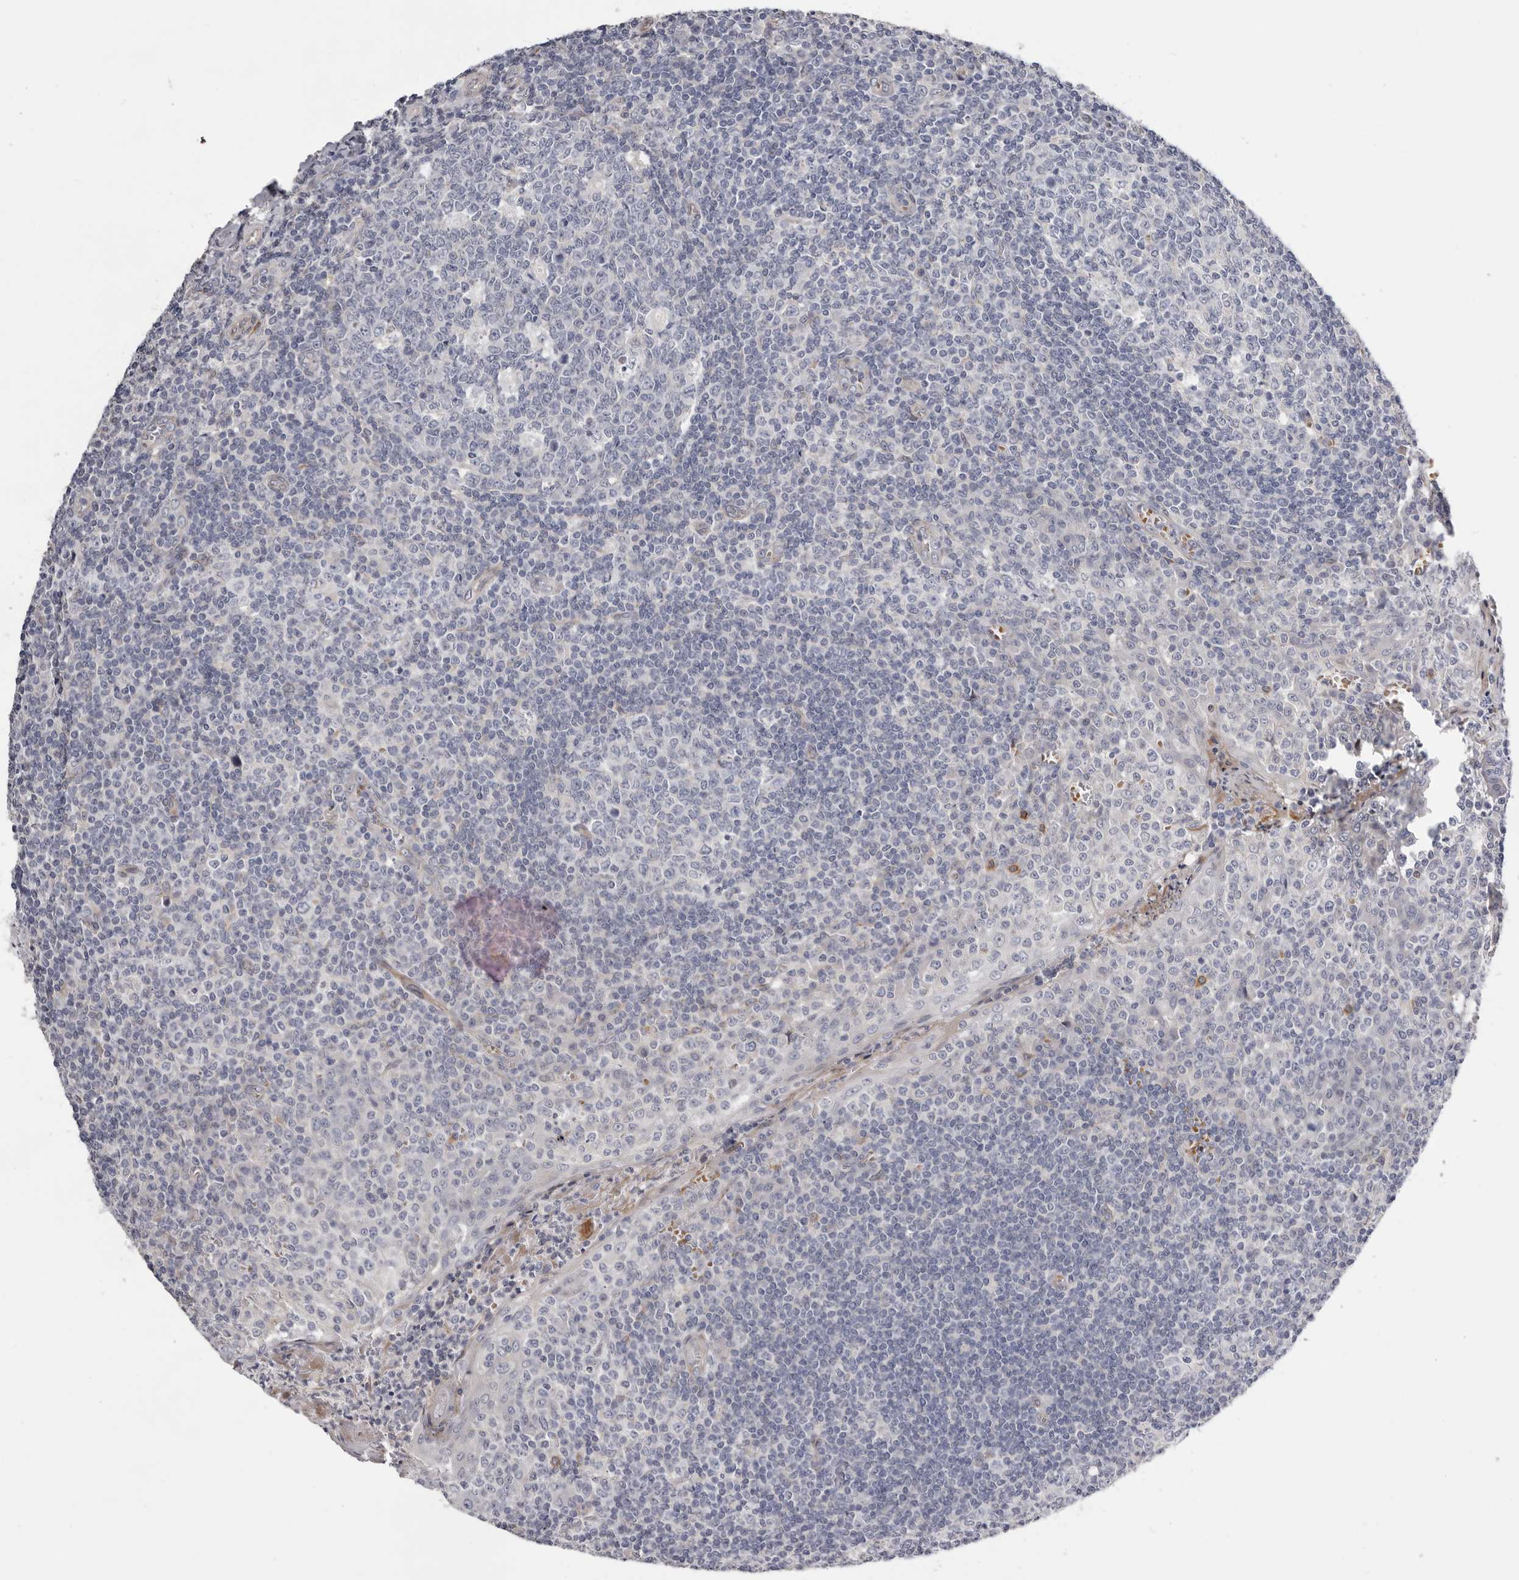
{"staining": {"intensity": "negative", "quantity": "none", "location": "none"}, "tissue": "tonsil", "cell_type": "Germinal center cells", "image_type": "normal", "snomed": [{"axis": "morphology", "description": "Normal tissue, NOS"}, {"axis": "topography", "description": "Tonsil"}], "caption": "High power microscopy photomicrograph of an immunohistochemistry (IHC) micrograph of unremarkable tonsil, revealing no significant expression in germinal center cells.", "gene": "USH1C", "patient": {"sex": "female", "age": 19}}